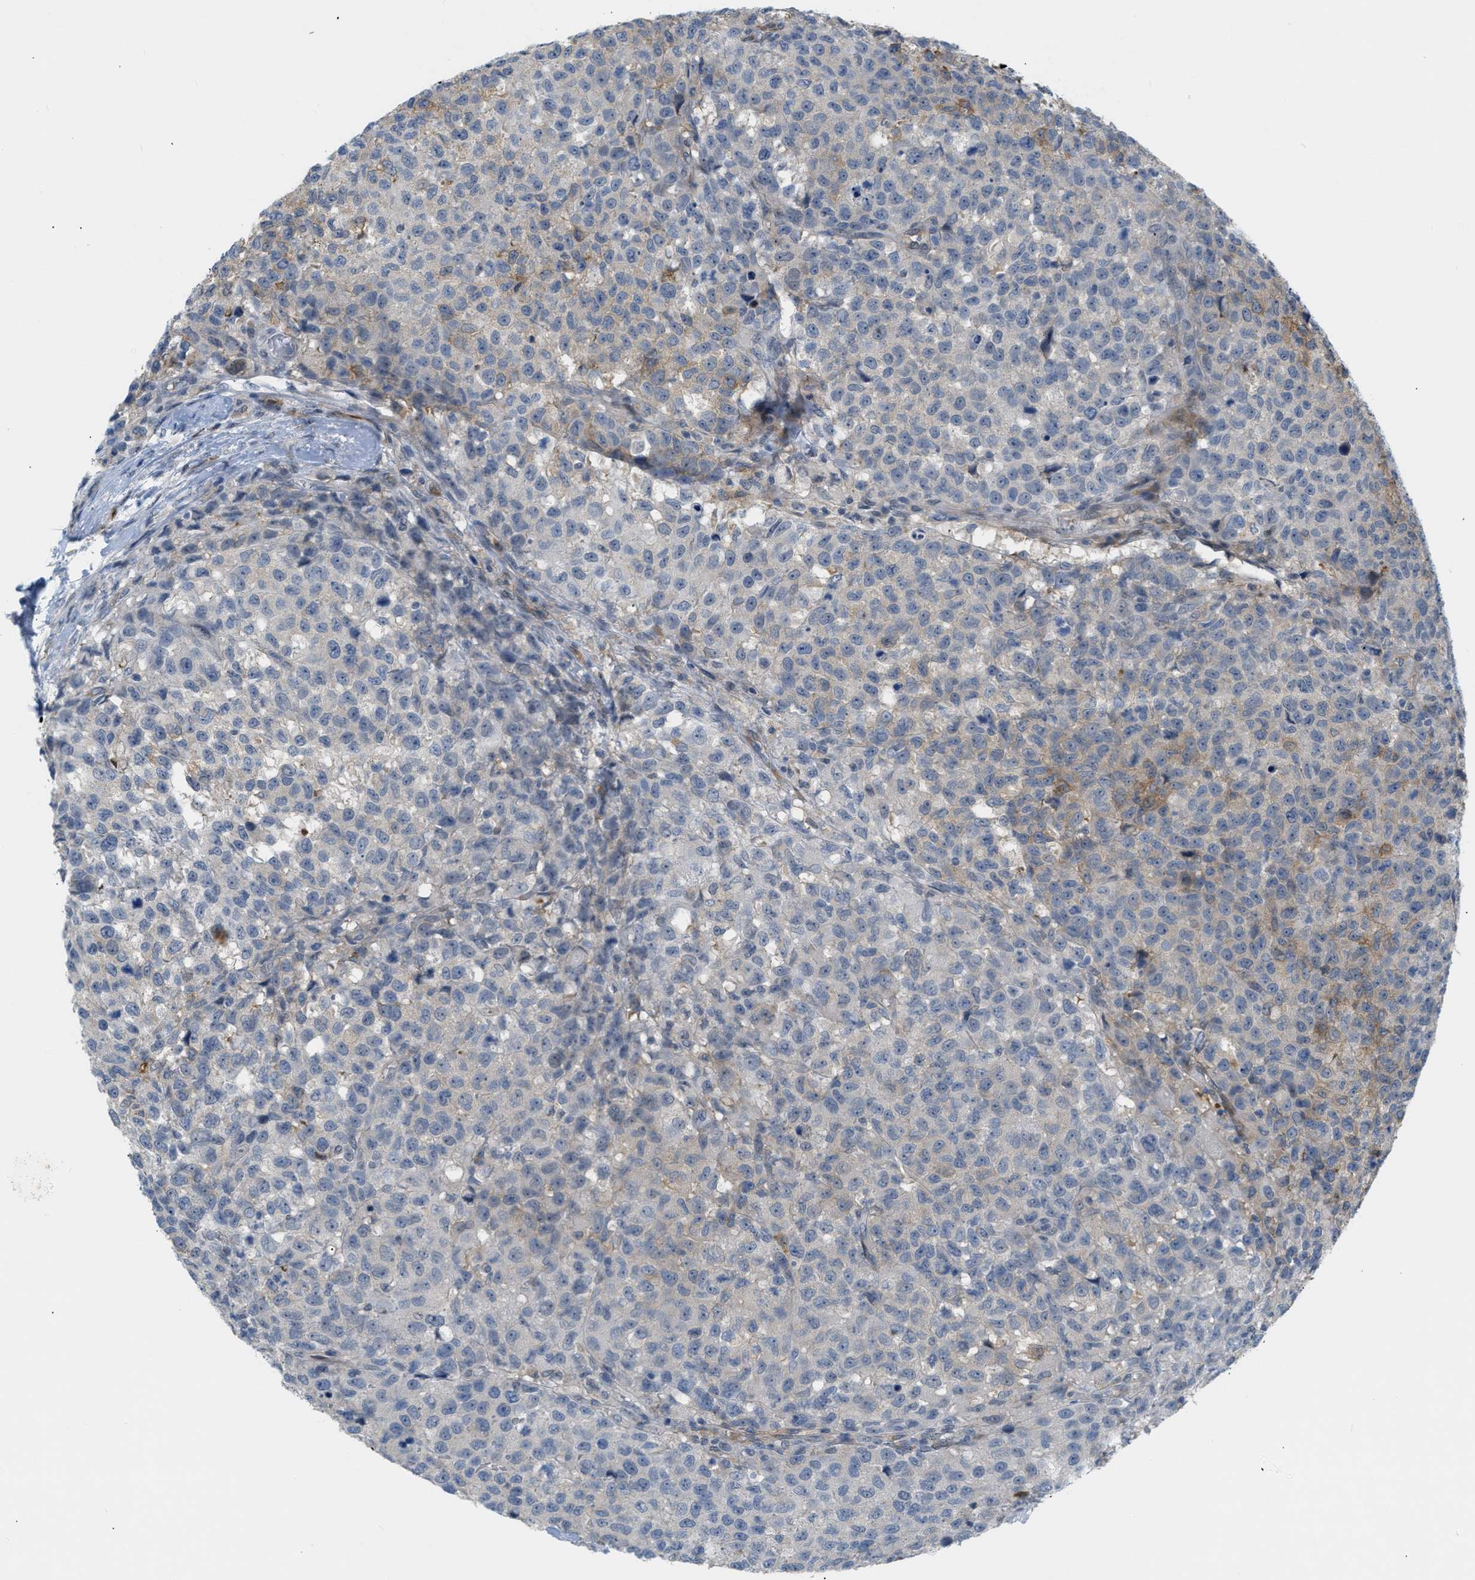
{"staining": {"intensity": "moderate", "quantity": "<25%", "location": "cytoplasmic/membranous"}, "tissue": "testis cancer", "cell_type": "Tumor cells", "image_type": "cancer", "snomed": [{"axis": "morphology", "description": "Seminoma, NOS"}, {"axis": "topography", "description": "Testis"}], "caption": "A histopathology image showing moderate cytoplasmic/membranous staining in about <25% of tumor cells in testis seminoma, as visualized by brown immunohistochemical staining.", "gene": "ZNF408", "patient": {"sex": "male", "age": 59}}